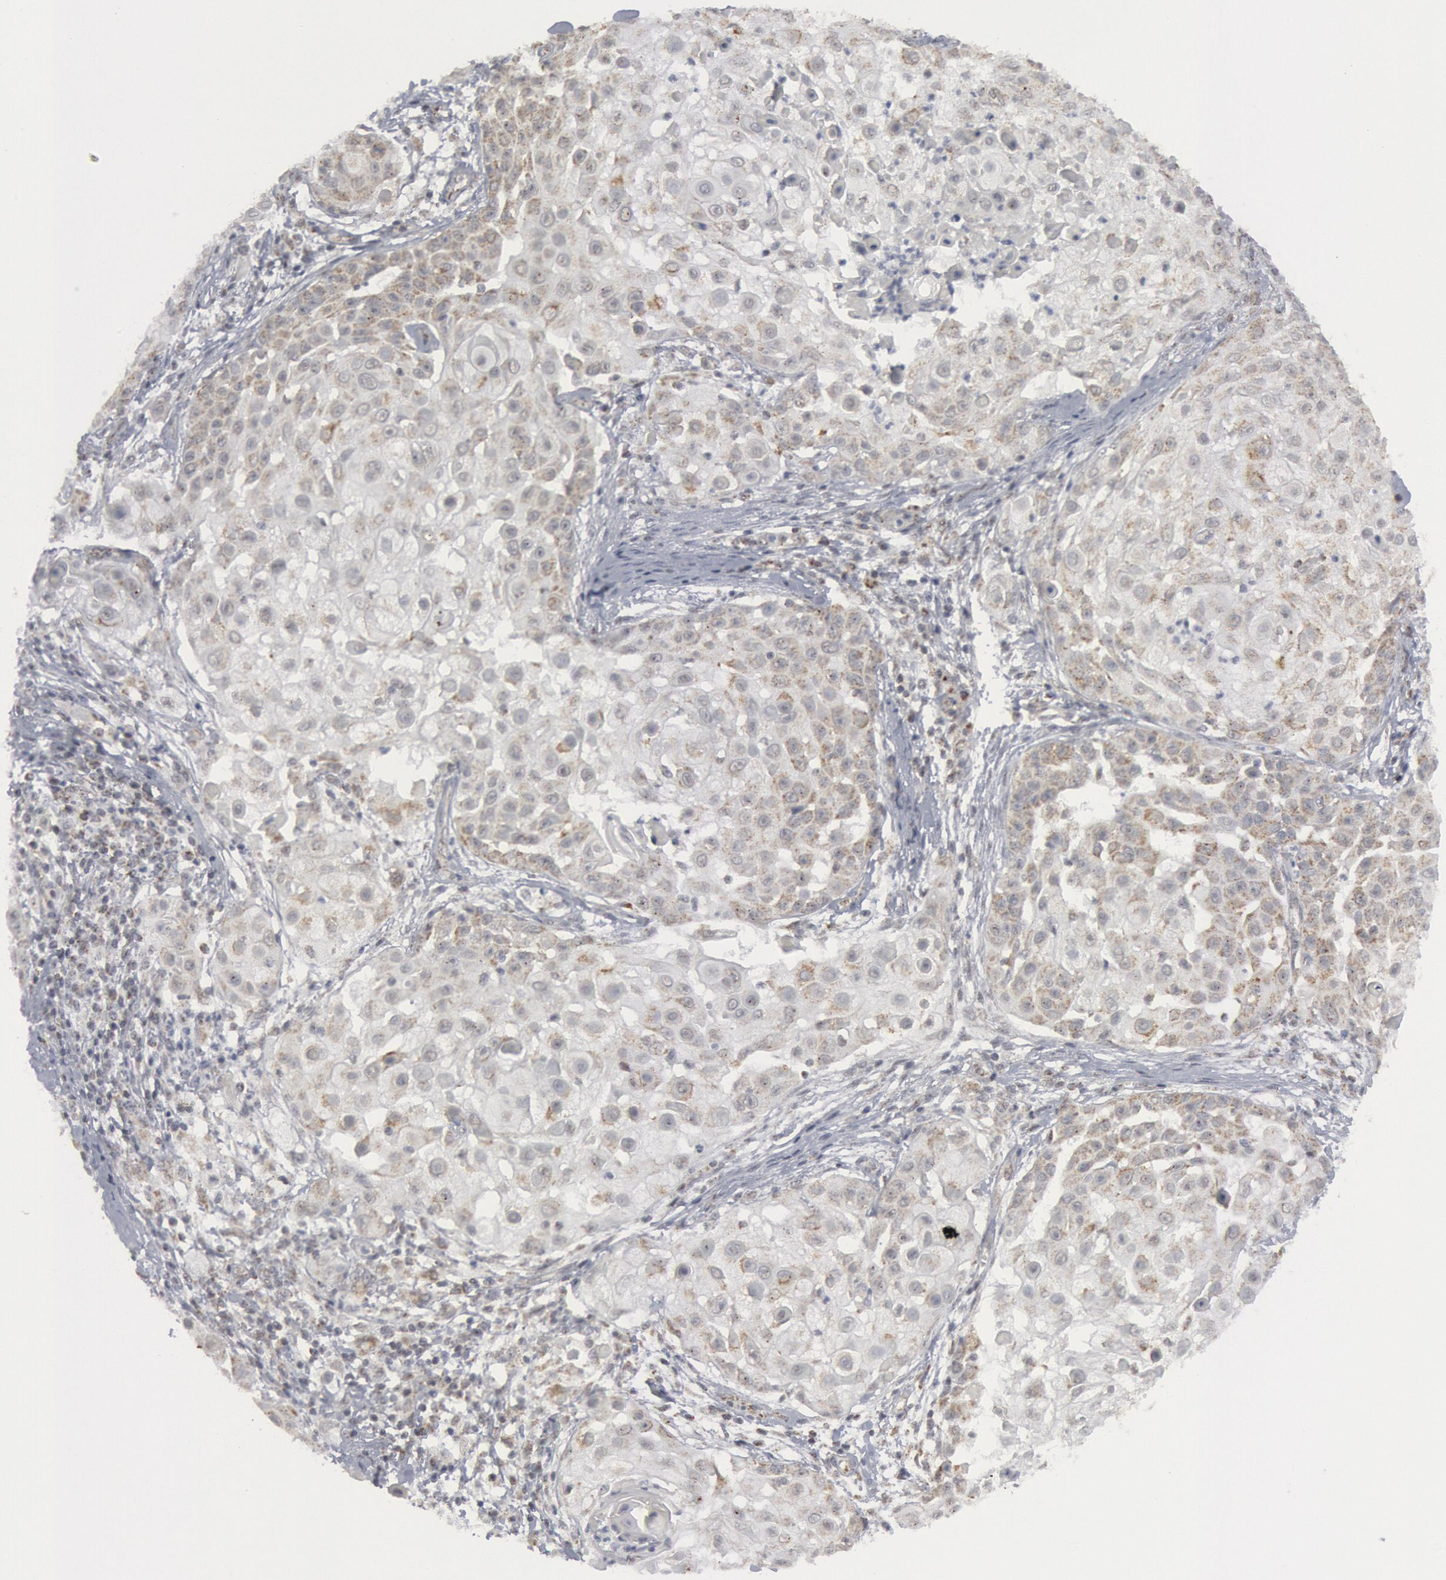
{"staining": {"intensity": "weak", "quantity": "<25%", "location": "cytoplasmic/membranous"}, "tissue": "skin cancer", "cell_type": "Tumor cells", "image_type": "cancer", "snomed": [{"axis": "morphology", "description": "Squamous cell carcinoma, NOS"}, {"axis": "topography", "description": "Skin"}], "caption": "DAB immunohistochemical staining of skin cancer displays no significant staining in tumor cells.", "gene": "CASP9", "patient": {"sex": "female", "age": 57}}